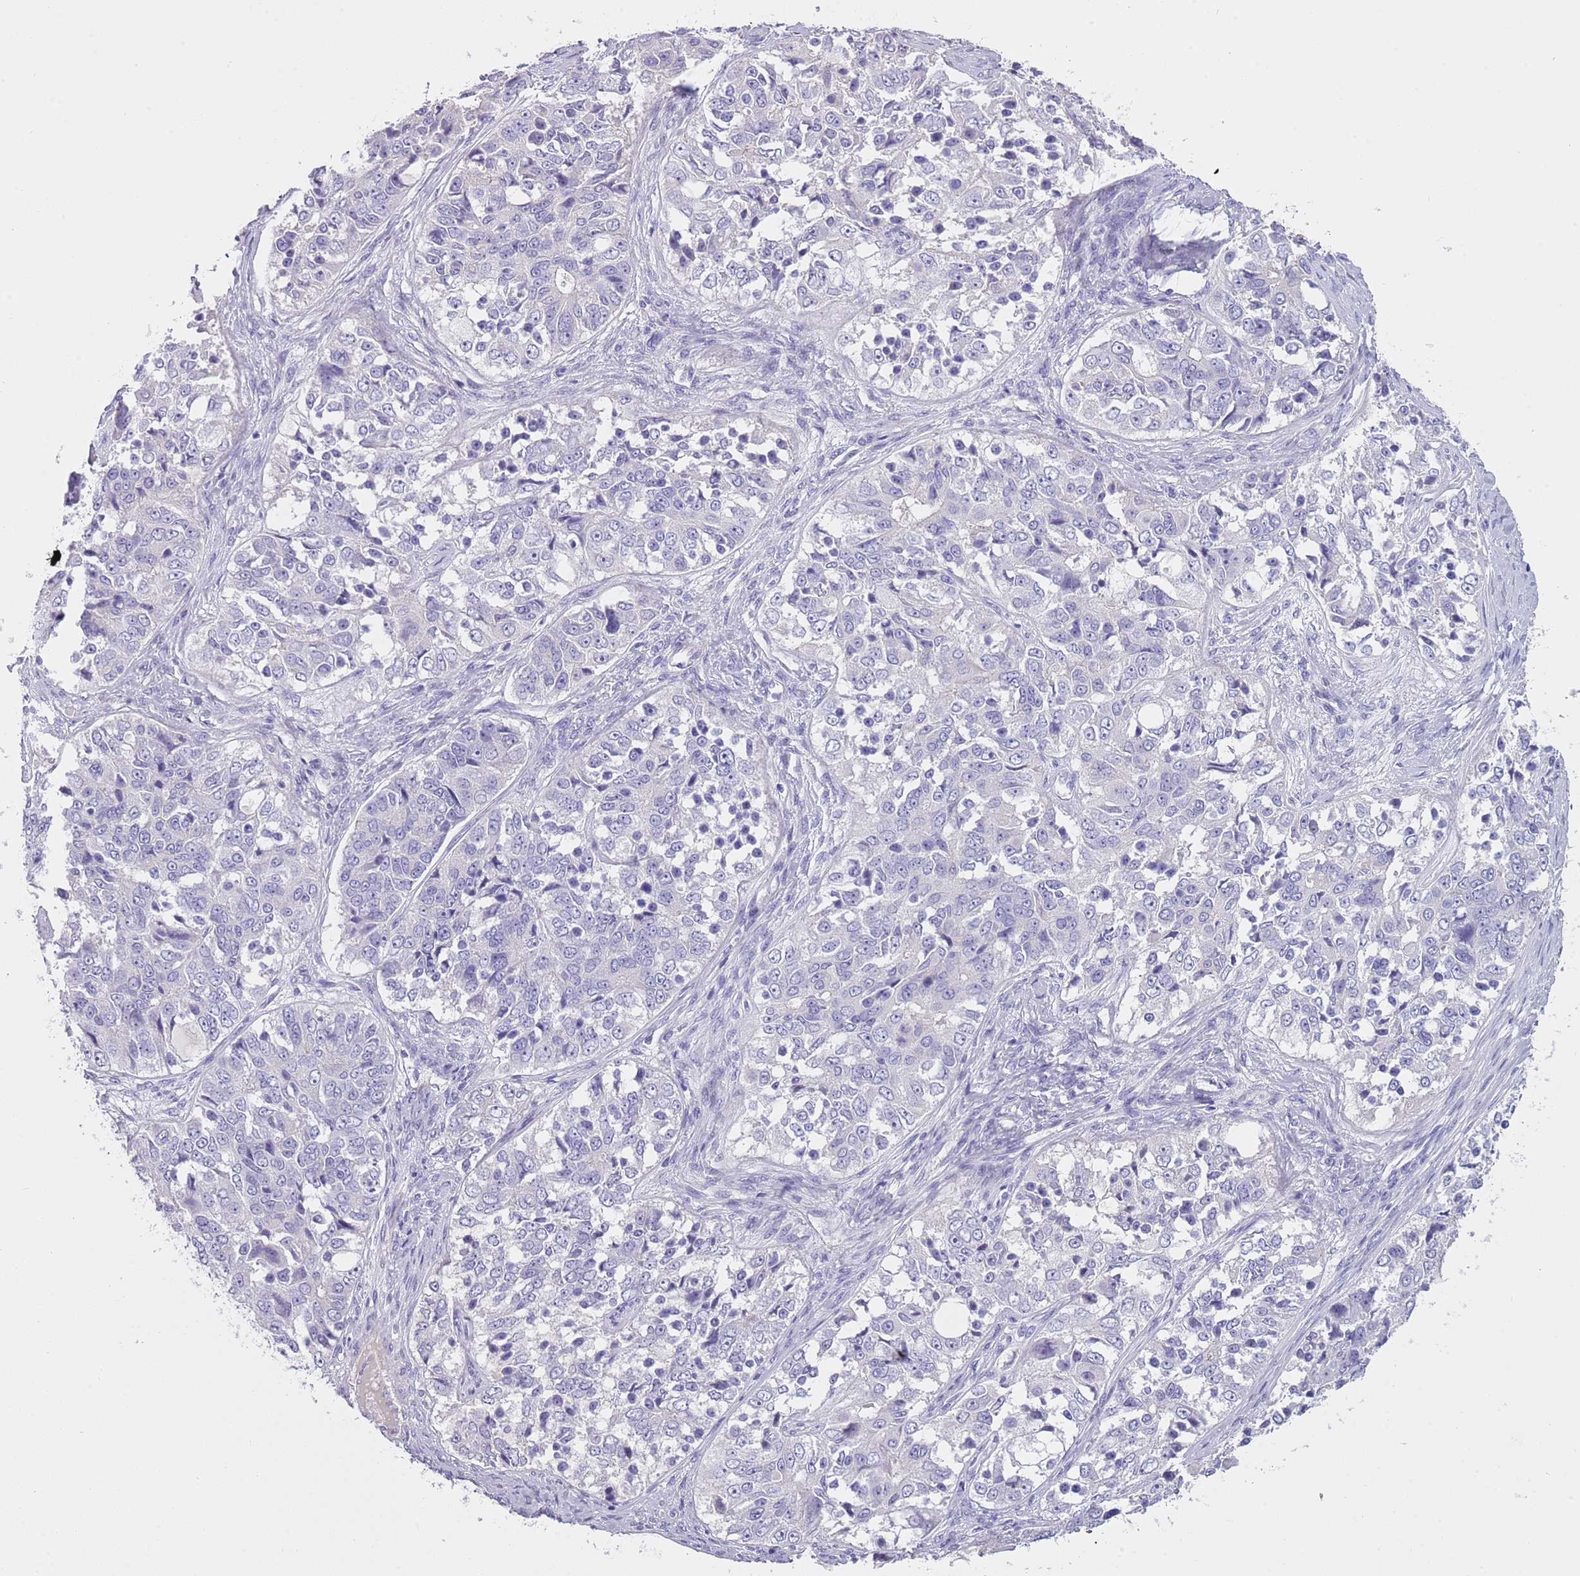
{"staining": {"intensity": "negative", "quantity": "none", "location": "none"}, "tissue": "ovarian cancer", "cell_type": "Tumor cells", "image_type": "cancer", "snomed": [{"axis": "morphology", "description": "Carcinoma, endometroid"}, {"axis": "topography", "description": "Ovary"}], "caption": "DAB (3,3'-diaminobenzidine) immunohistochemical staining of human ovarian cancer demonstrates no significant staining in tumor cells.", "gene": "NBPF6", "patient": {"sex": "female", "age": 51}}